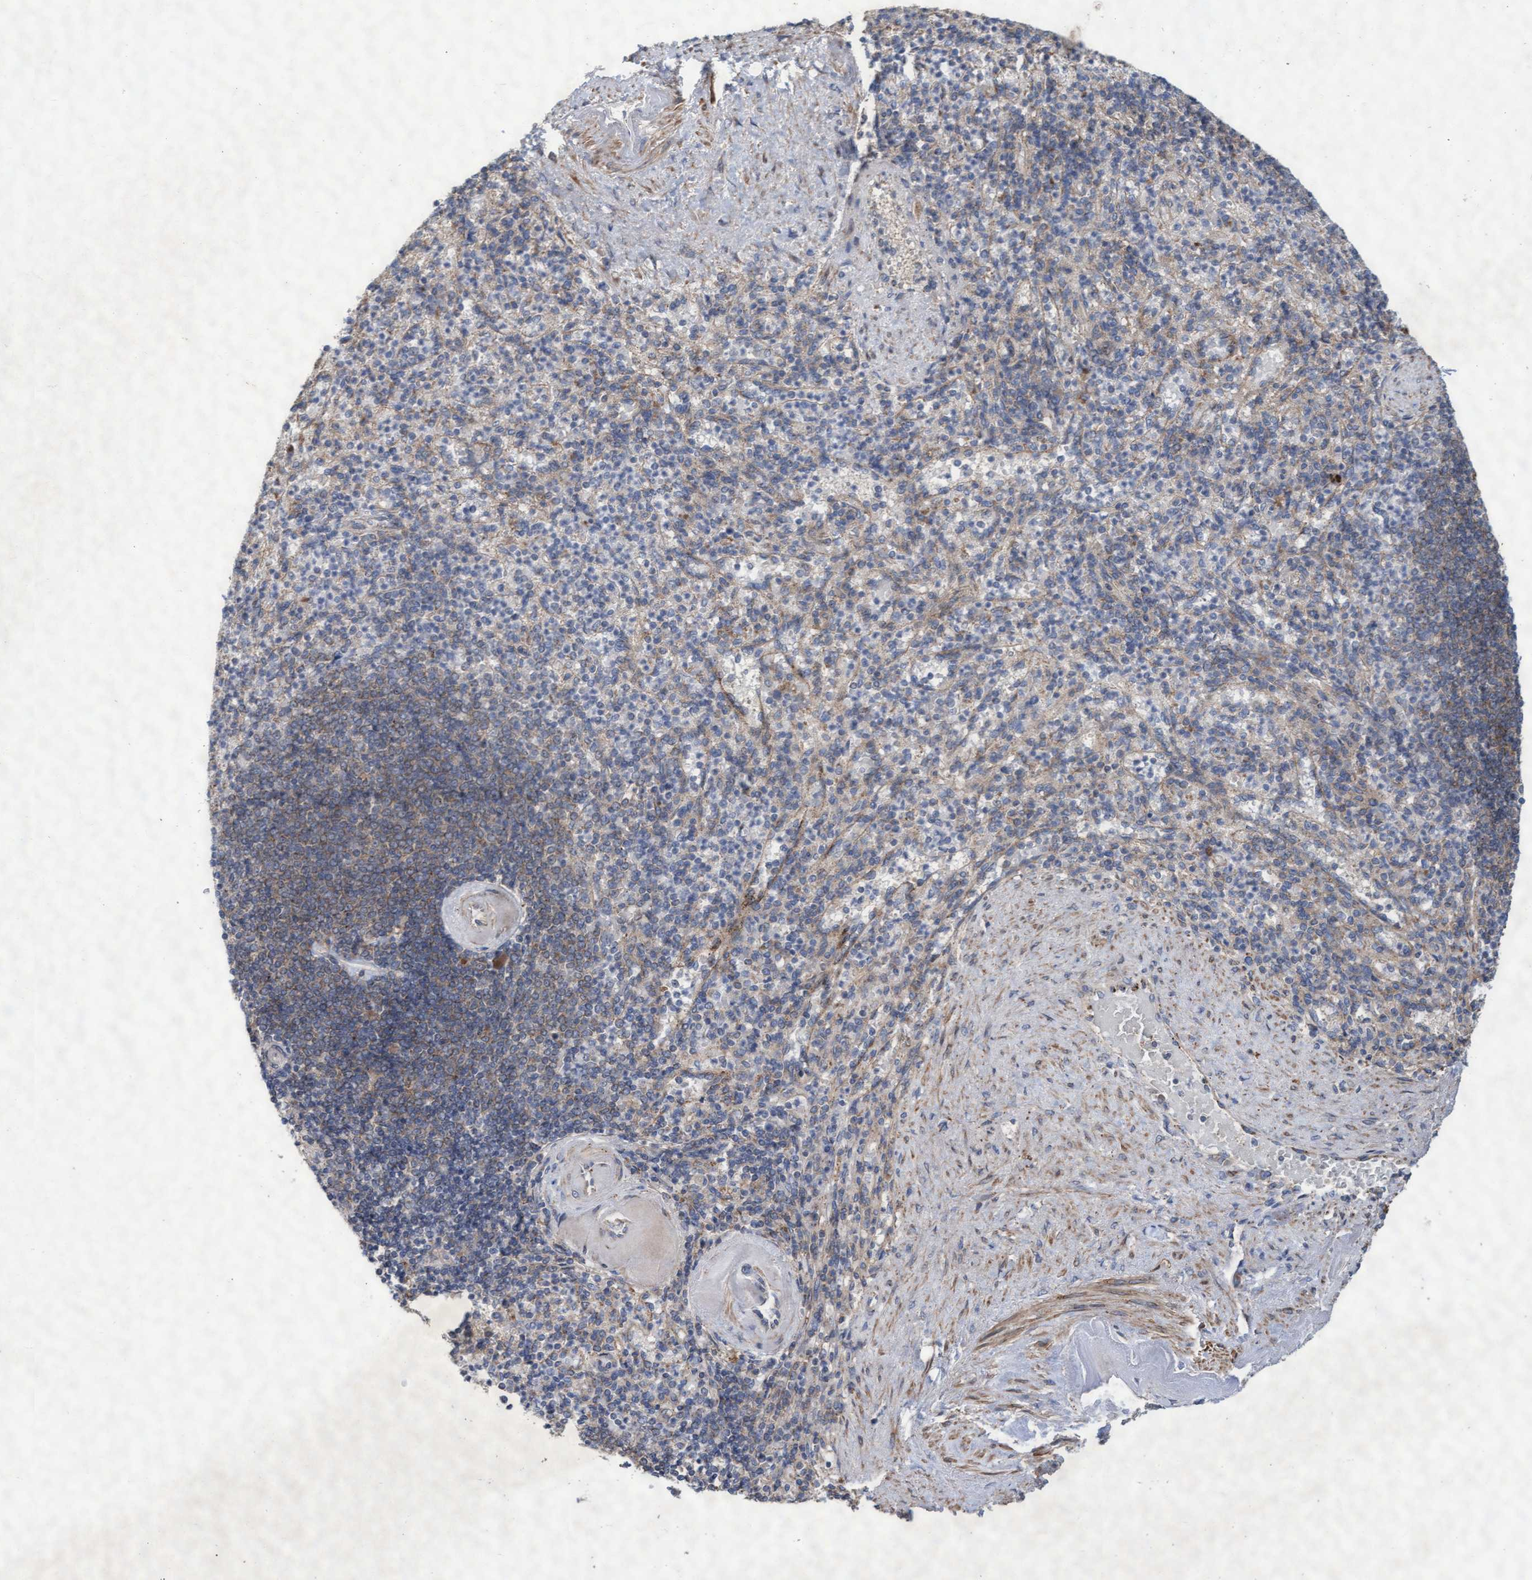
{"staining": {"intensity": "weak", "quantity": "25%-75%", "location": "cytoplasmic/membranous"}, "tissue": "spleen", "cell_type": "Cells in red pulp", "image_type": "normal", "snomed": [{"axis": "morphology", "description": "Normal tissue, NOS"}, {"axis": "topography", "description": "Spleen"}], "caption": "Immunohistochemical staining of benign human spleen exhibits low levels of weak cytoplasmic/membranous expression in about 25%-75% of cells in red pulp.", "gene": "ABCF2", "patient": {"sex": "female", "age": 74}}